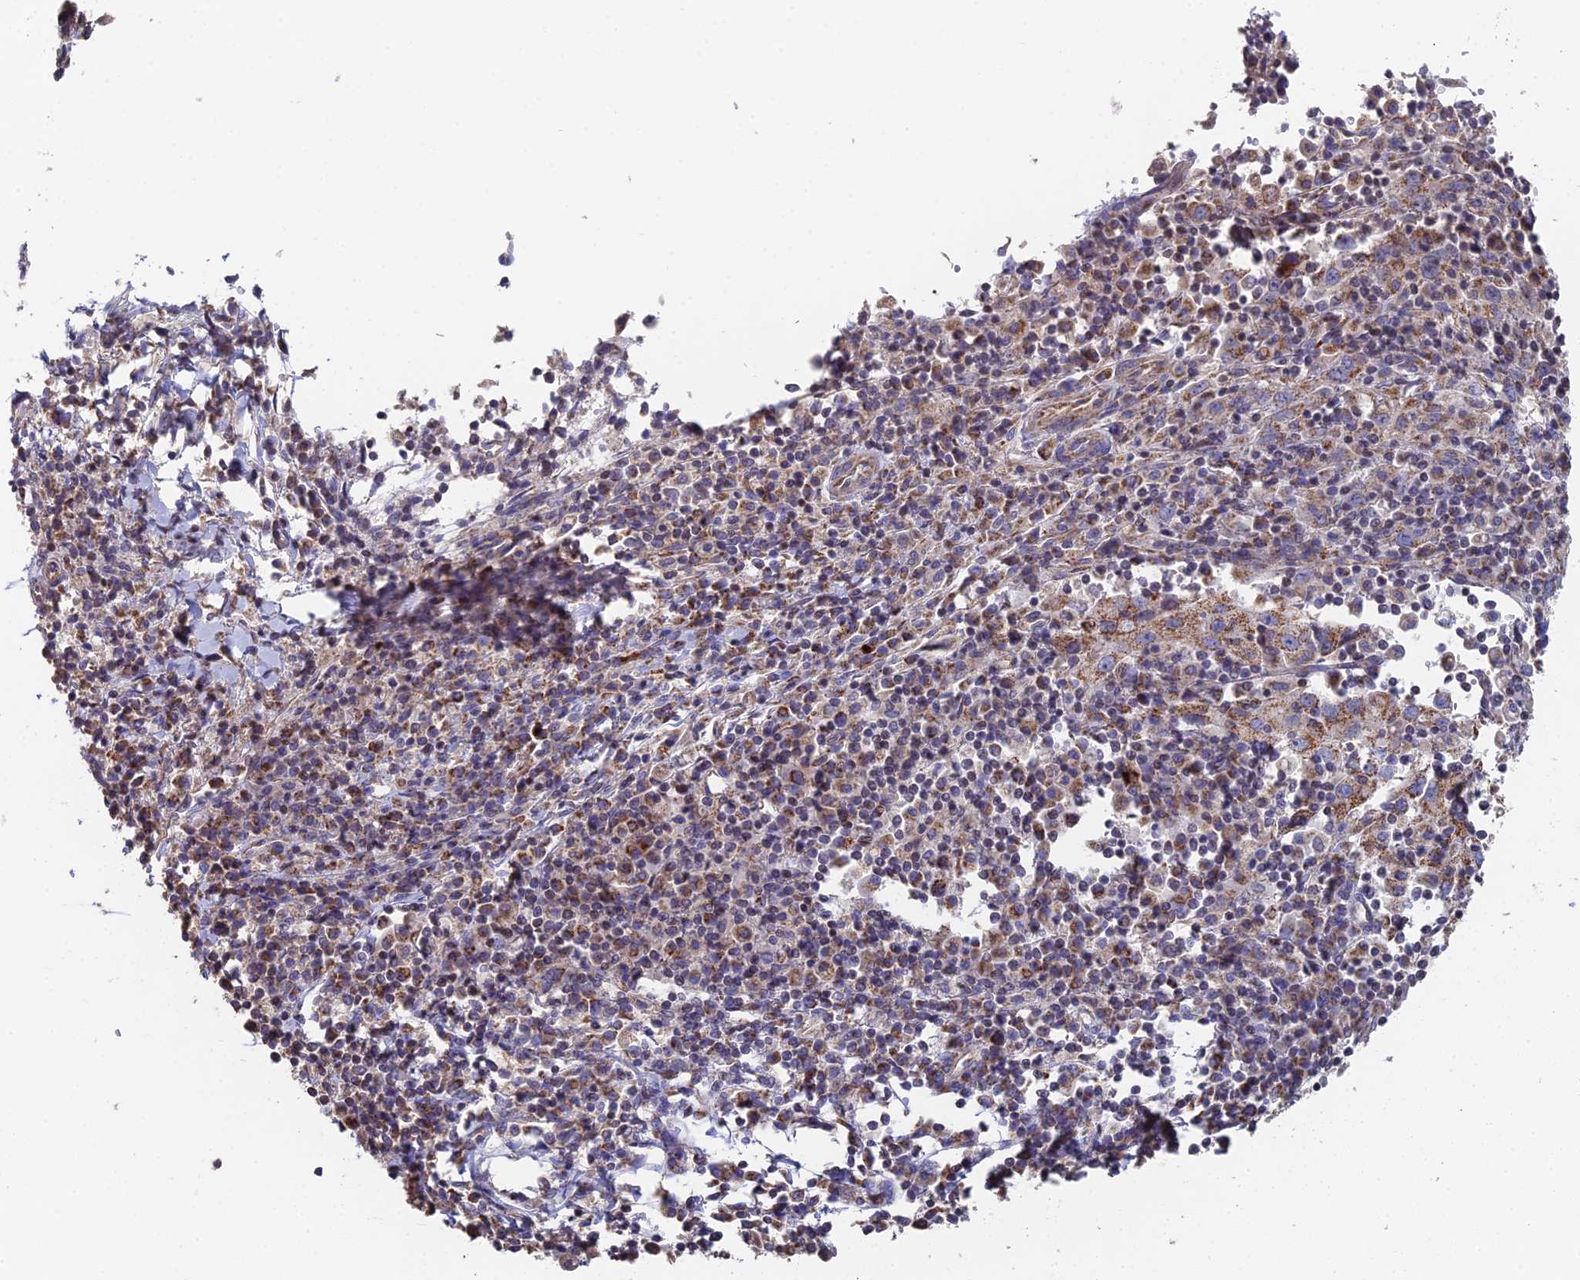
{"staining": {"intensity": "moderate", "quantity": "<25%", "location": "cytoplasmic/membranous"}, "tissue": "cervical cancer", "cell_type": "Tumor cells", "image_type": "cancer", "snomed": [{"axis": "morphology", "description": "Squamous cell carcinoma, NOS"}, {"axis": "topography", "description": "Cervix"}], "caption": "A low amount of moderate cytoplasmic/membranous positivity is appreciated in about <25% of tumor cells in cervical cancer (squamous cell carcinoma) tissue.", "gene": "ECSIT", "patient": {"sex": "female", "age": 46}}